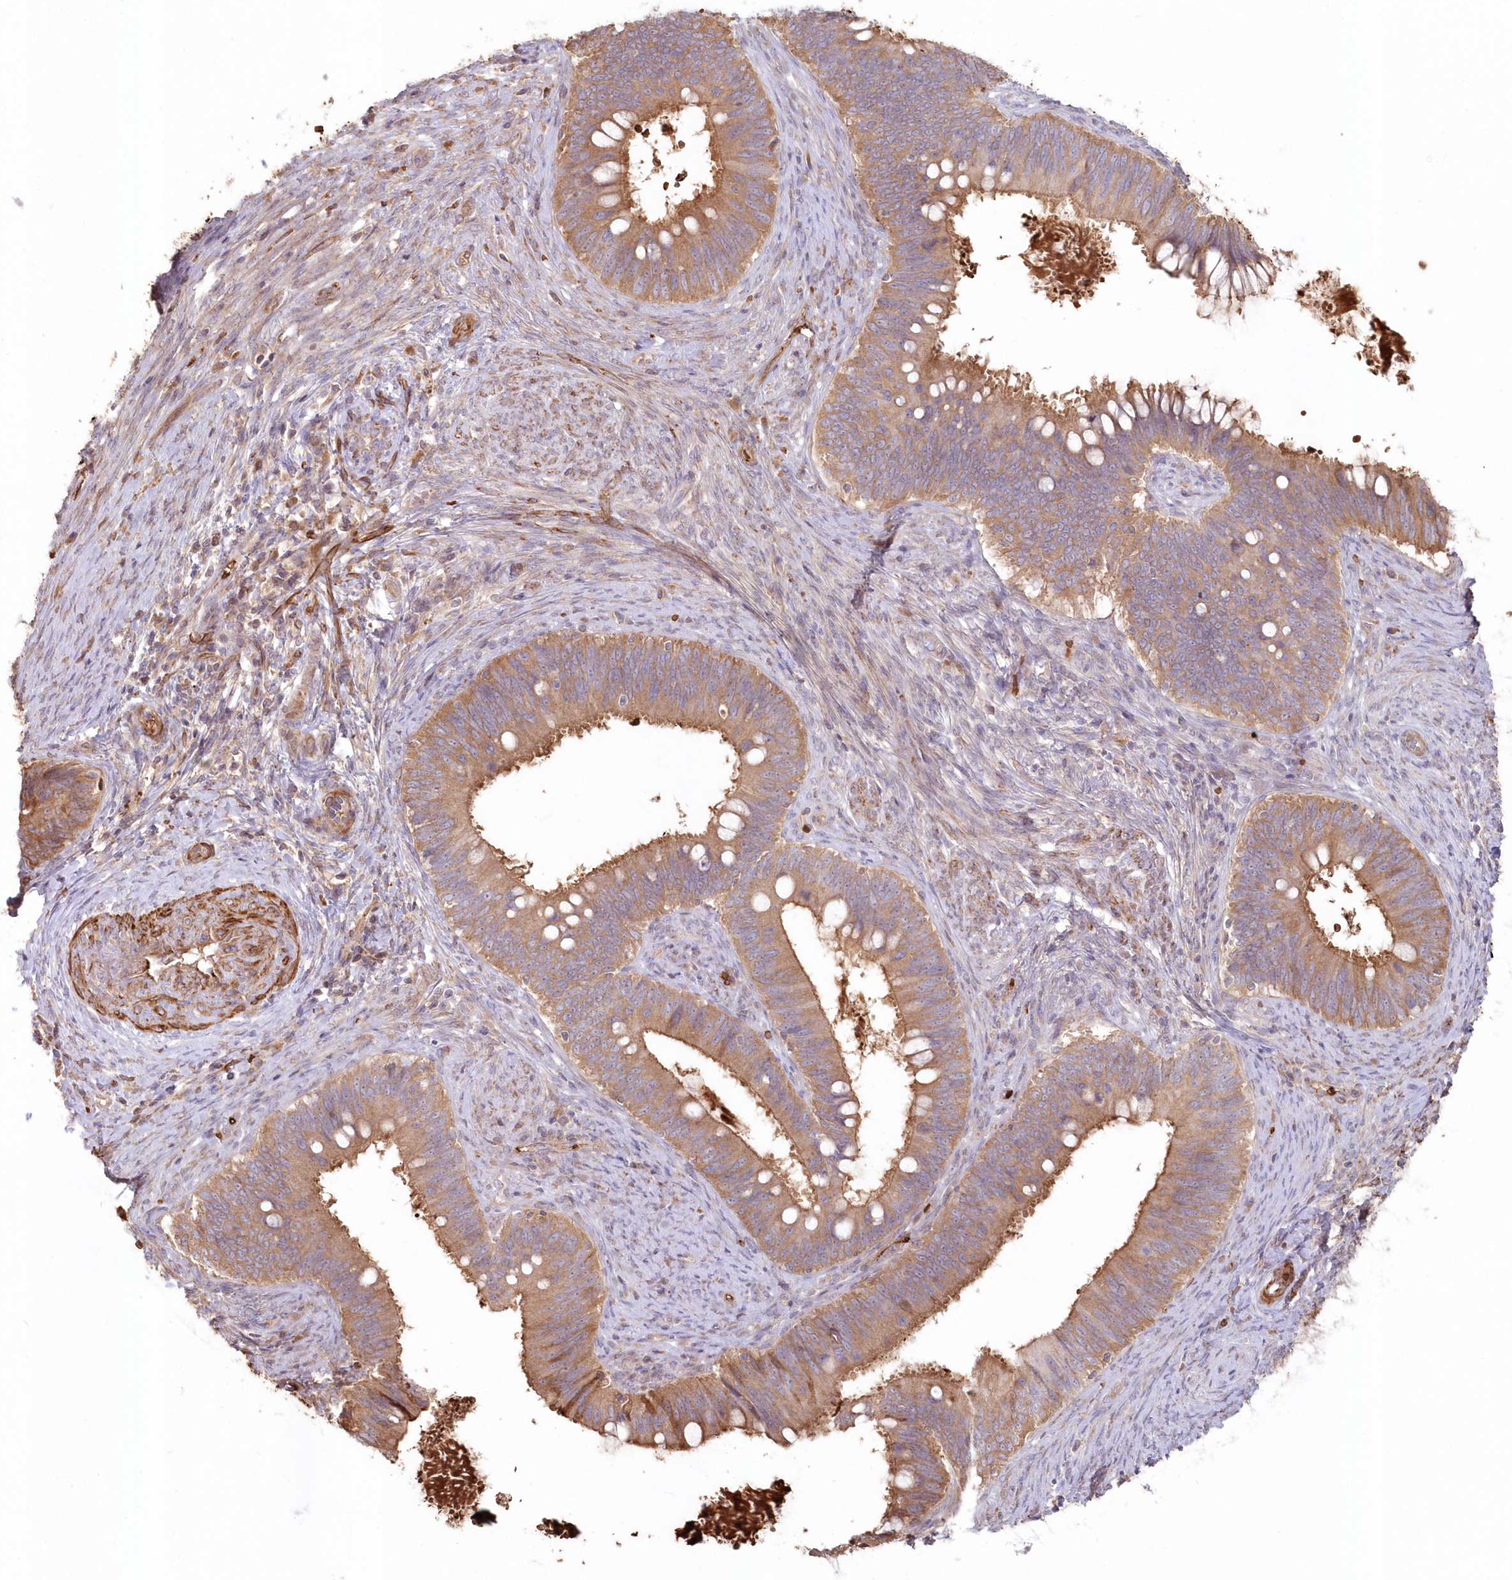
{"staining": {"intensity": "moderate", "quantity": ">75%", "location": "cytoplasmic/membranous"}, "tissue": "cervical cancer", "cell_type": "Tumor cells", "image_type": "cancer", "snomed": [{"axis": "morphology", "description": "Adenocarcinoma, NOS"}, {"axis": "topography", "description": "Cervix"}], "caption": "Immunohistochemistry micrograph of neoplastic tissue: human cervical adenocarcinoma stained using immunohistochemistry (IHC) exhibits medium levels of moderate protein expression localized specifically in the cytoplasmic/membranous of tumor cells, appearing as a cytoplasmic/membranous brown color.", "gene": "SERINC1", "patient": {"sex": "female", "age": 42}}